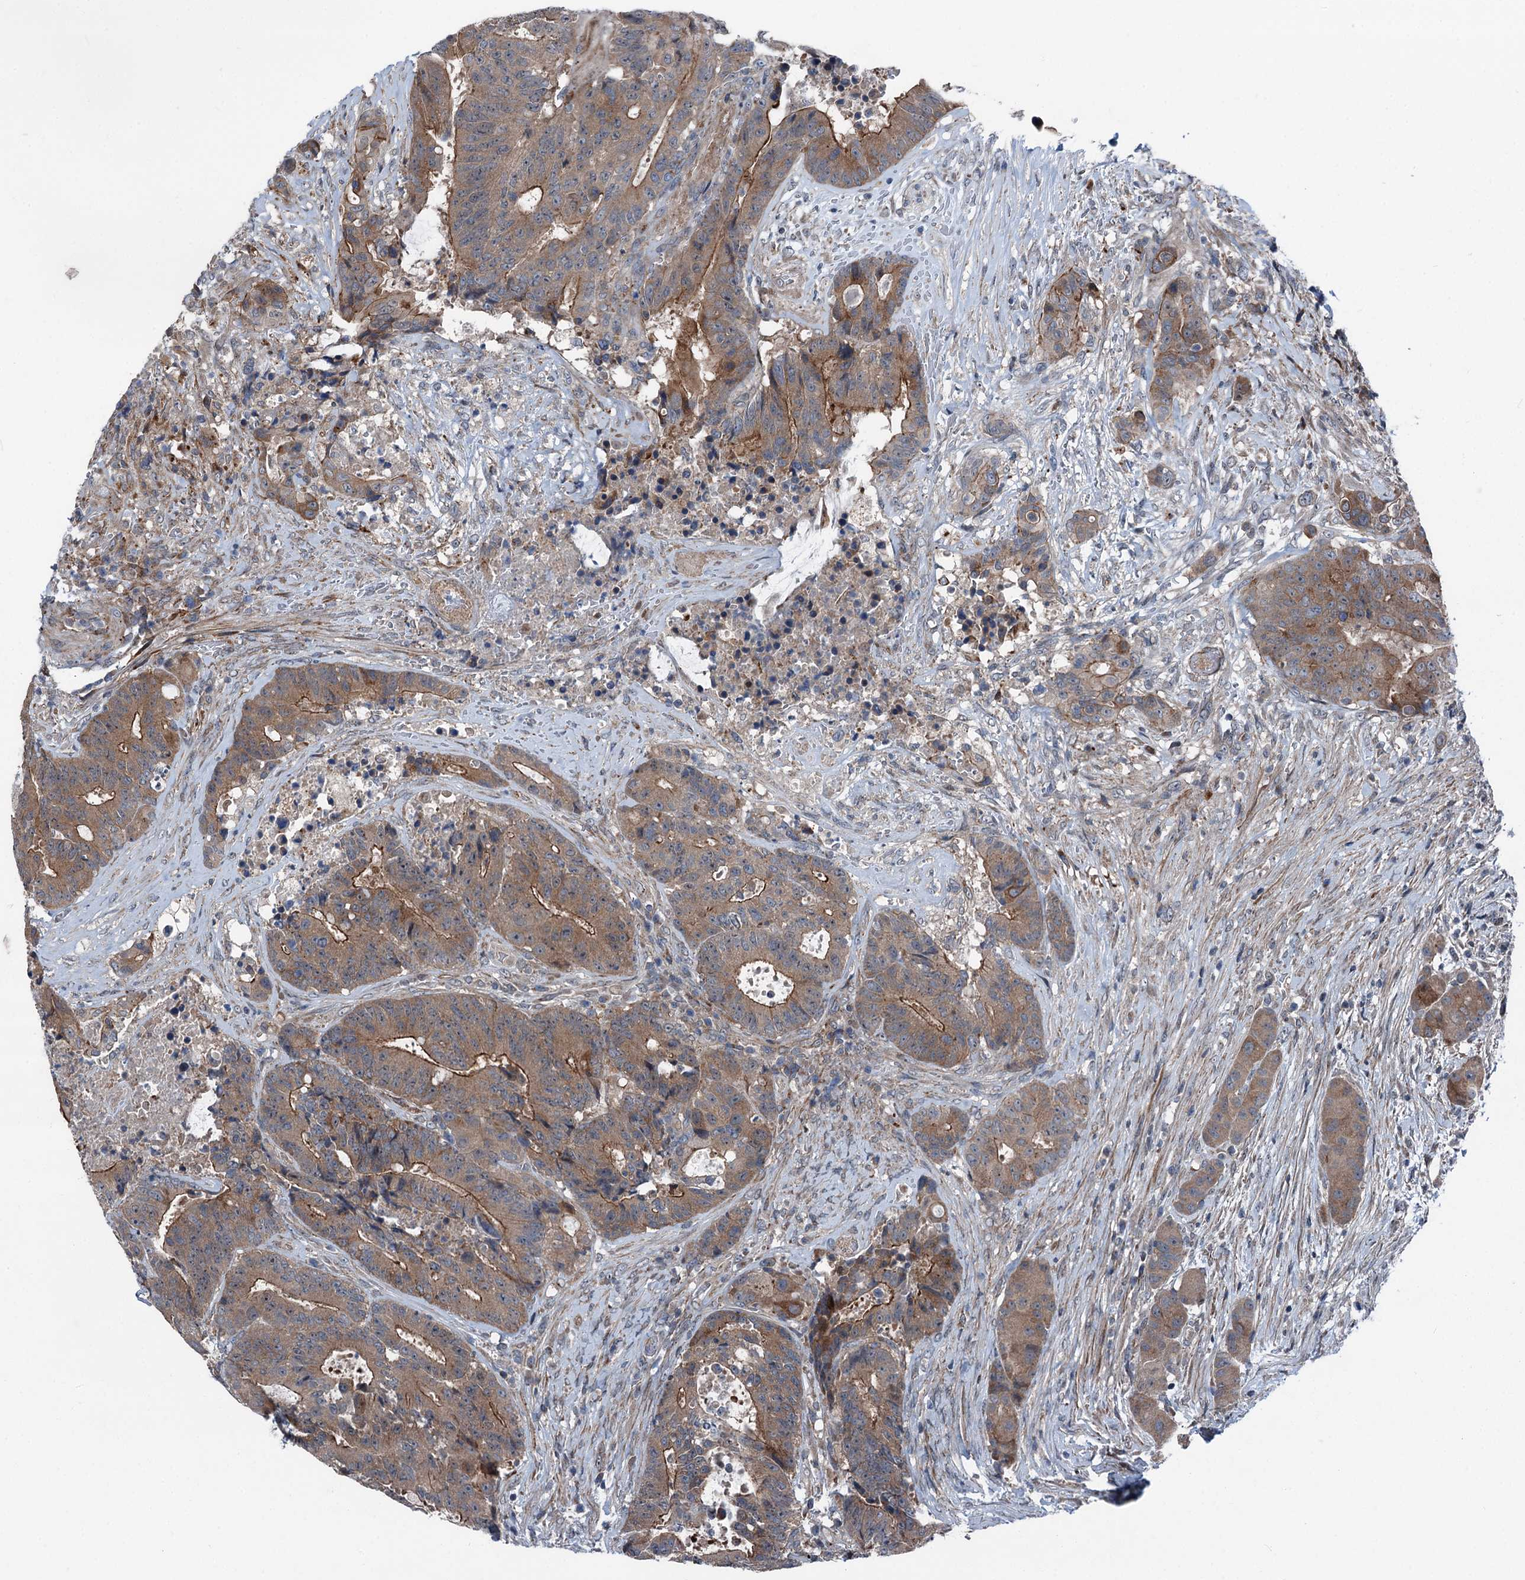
{"staining": {"intensity": "moderate", "quantity": ">75%", "location": "cytoplasmic/membranous"}, "tissue": "colorectal cancer", "cell_type": "Tumor cells", "image_type": "cancer", "snomed": [{"axis": "morphology", "description": "Adenocarcinoma, NOS"}, {"axis": "topography", "description": "Rectum"}], "caption": "High-power microscopy captured an IHC image of adenocarcinoma (colorectal), revealing moderate cytoplasmic/membranous staining in approximately >75% of tumor cells.", "gene": "POLR1D", "patient": {"sex": "male", "age": 69}}